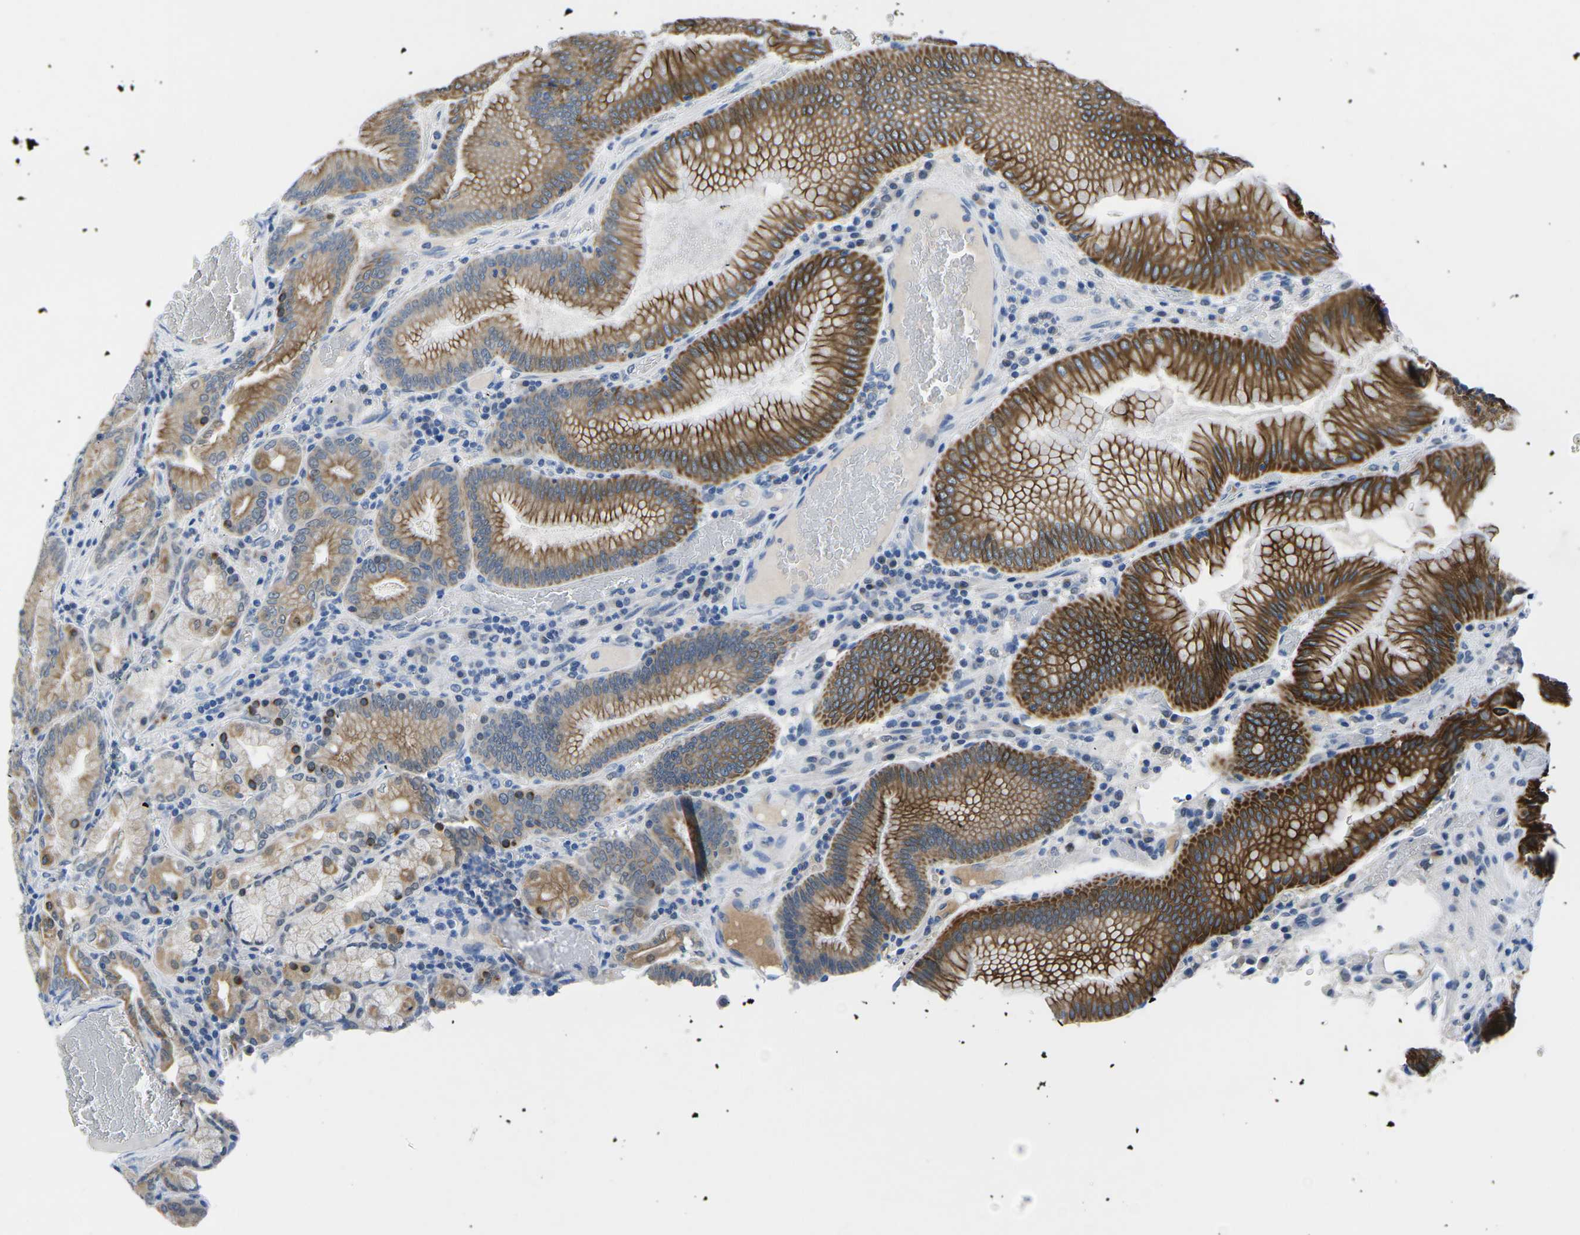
{"staining": {"intensity": "moderate", "quantity": ">75%", "location": "cytoplasmic/membranous"}, "tissue": "stomach", "cell_type": "Glandular cells", "image_type": "normal", "snomed": [{"axis": "morphology", "description": "Normal tissue, NOS"}, {"axis": "morphology", "description": "Carcinoid, malignant, NOS"}, {"axis": "topography", "description": "Stomach, upper"}], "caption": "Stomach stained for a protein (brown) shows moderate cytoplasmic/membranous positive staining in about >75% of glandular cells.", "gene": "TM6SF1", "patient": {"sex": "male", "age": 39}}